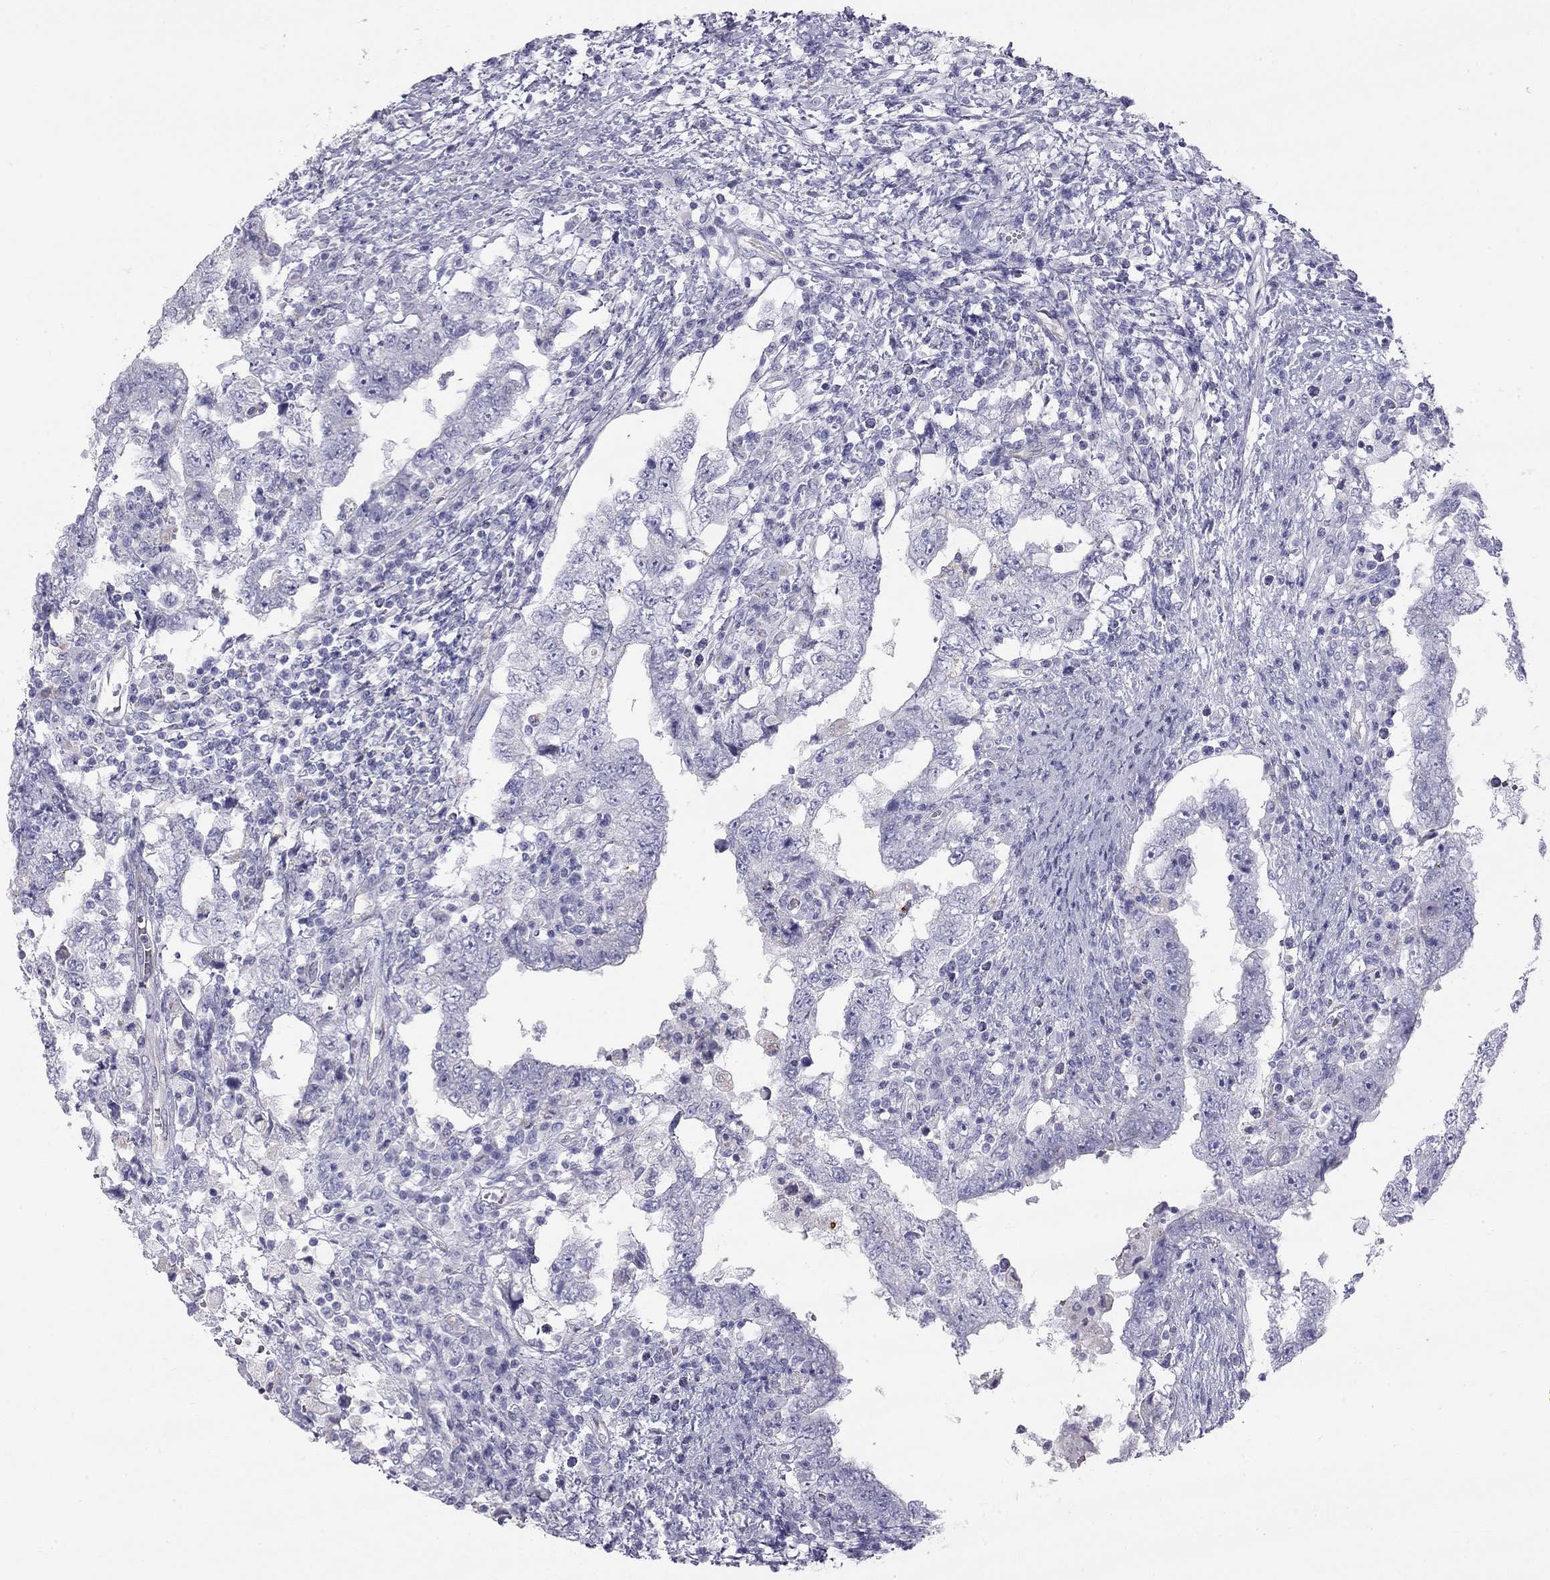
{"staining": {"intensity": "negative", "quantity": "none", "location": "none"}, "tissue": "testis cancer", "cell_type": "Tumor cells", "image_type": "cancer", "snomed": [{"axis": "morphology", "description": "Carcinoma, Embryonal, NOS"}, {"axis": "topography", "description": "Testis"}], "caption": "Human embryonal carcinoma (testis) stained for a protein using immunohistochemistry (IHC) demonstrates no expression in tumor cells.", "gene": "TDRD6", "patient": {"sex": "male", "age": 26}}